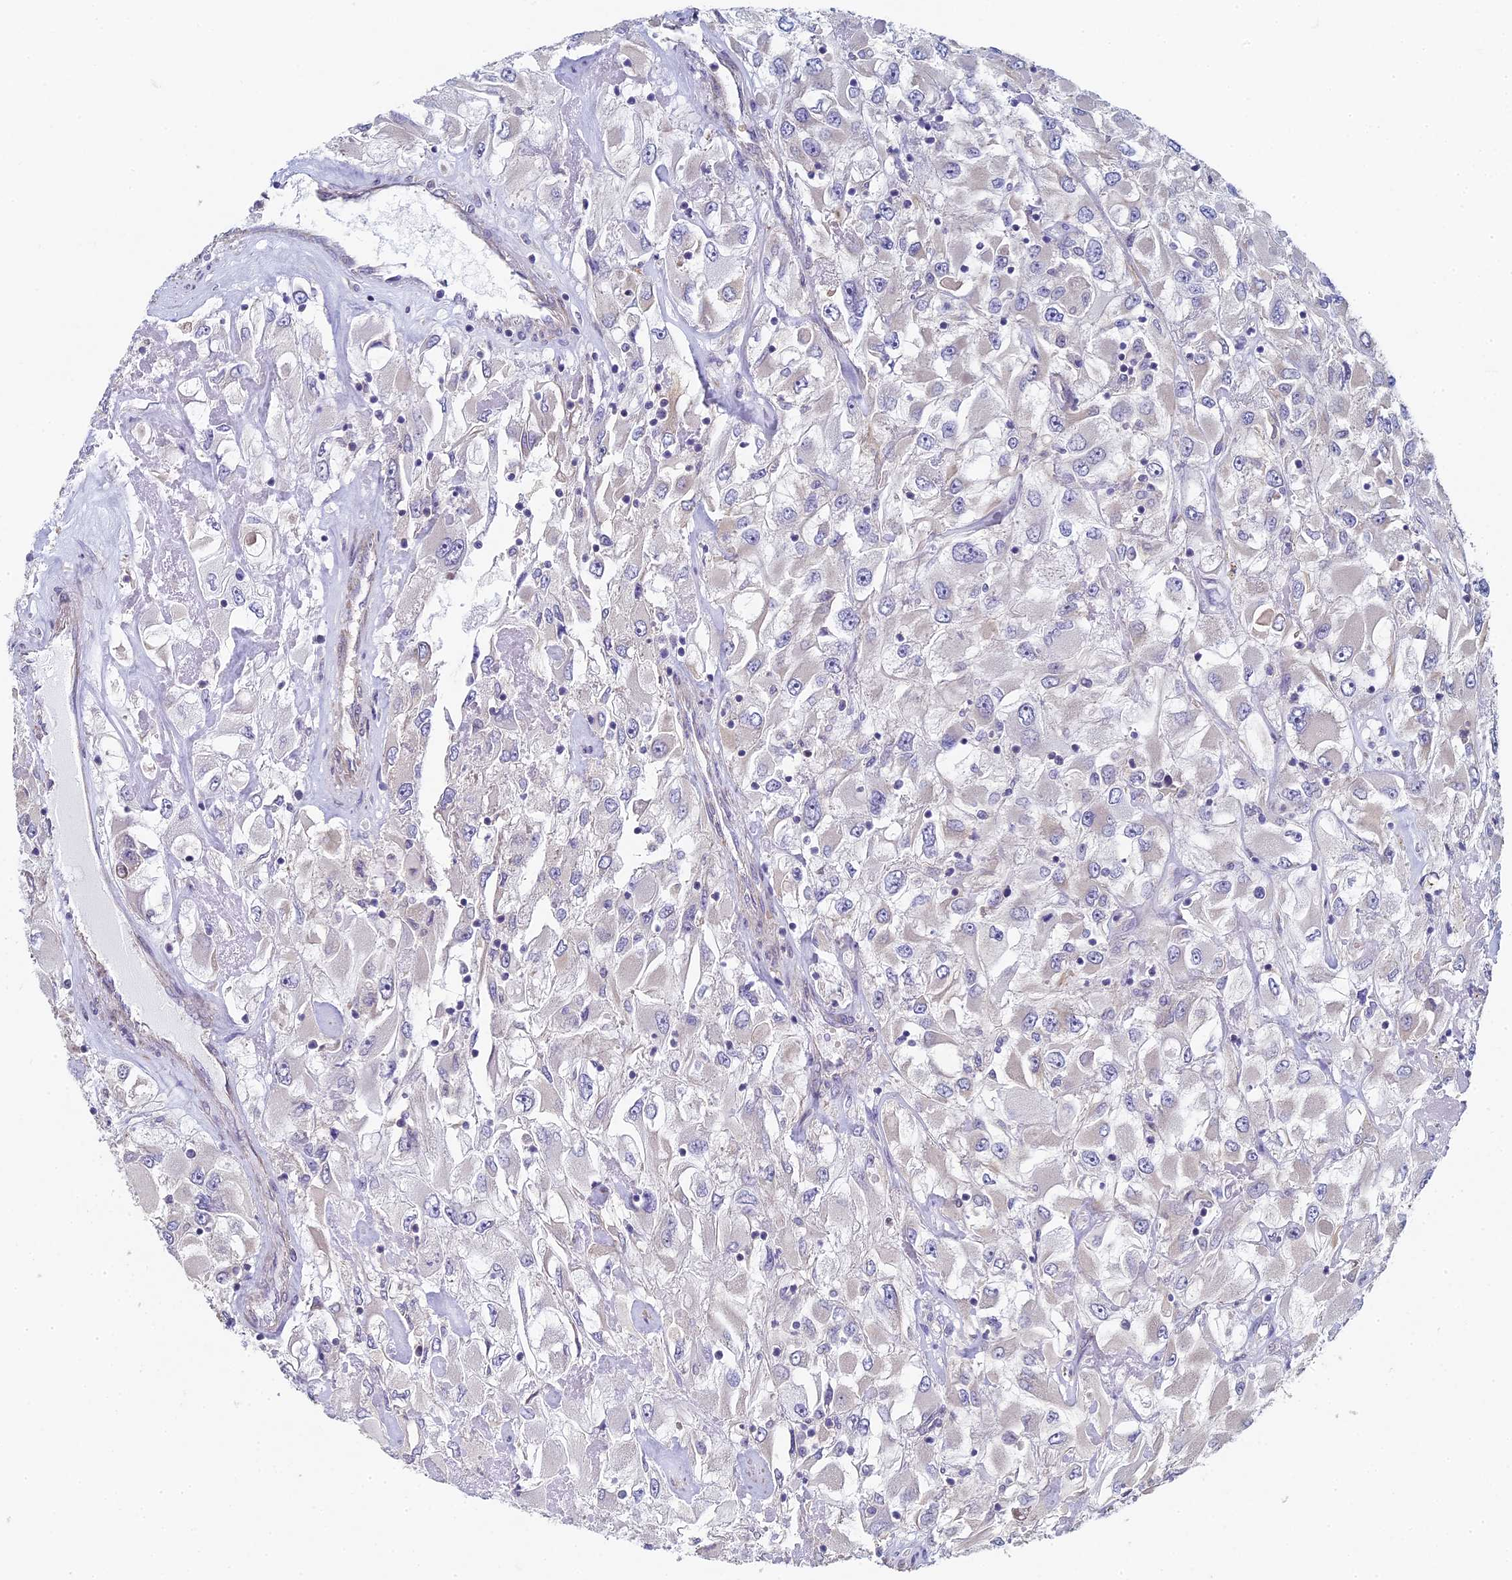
{"staining": {"intensity": "negative", "quantity": "none", "location": "none"}, "tissue": "renal cancer", "cell_type": "Tumor cells", "image_type": "cancer", "snomed": [{"axis": "morphology", "description": "Adenocarcinoma, NOS"}, {"axis": "topography", "description": "Kidney"}], "caption": "Human renal cancer stained for a protein using immunohistochemistry (IHC) exhibits no staining in tumor cells.", "gene": "DIXDC1", "patient": {"sex": "female", "age": 52}}